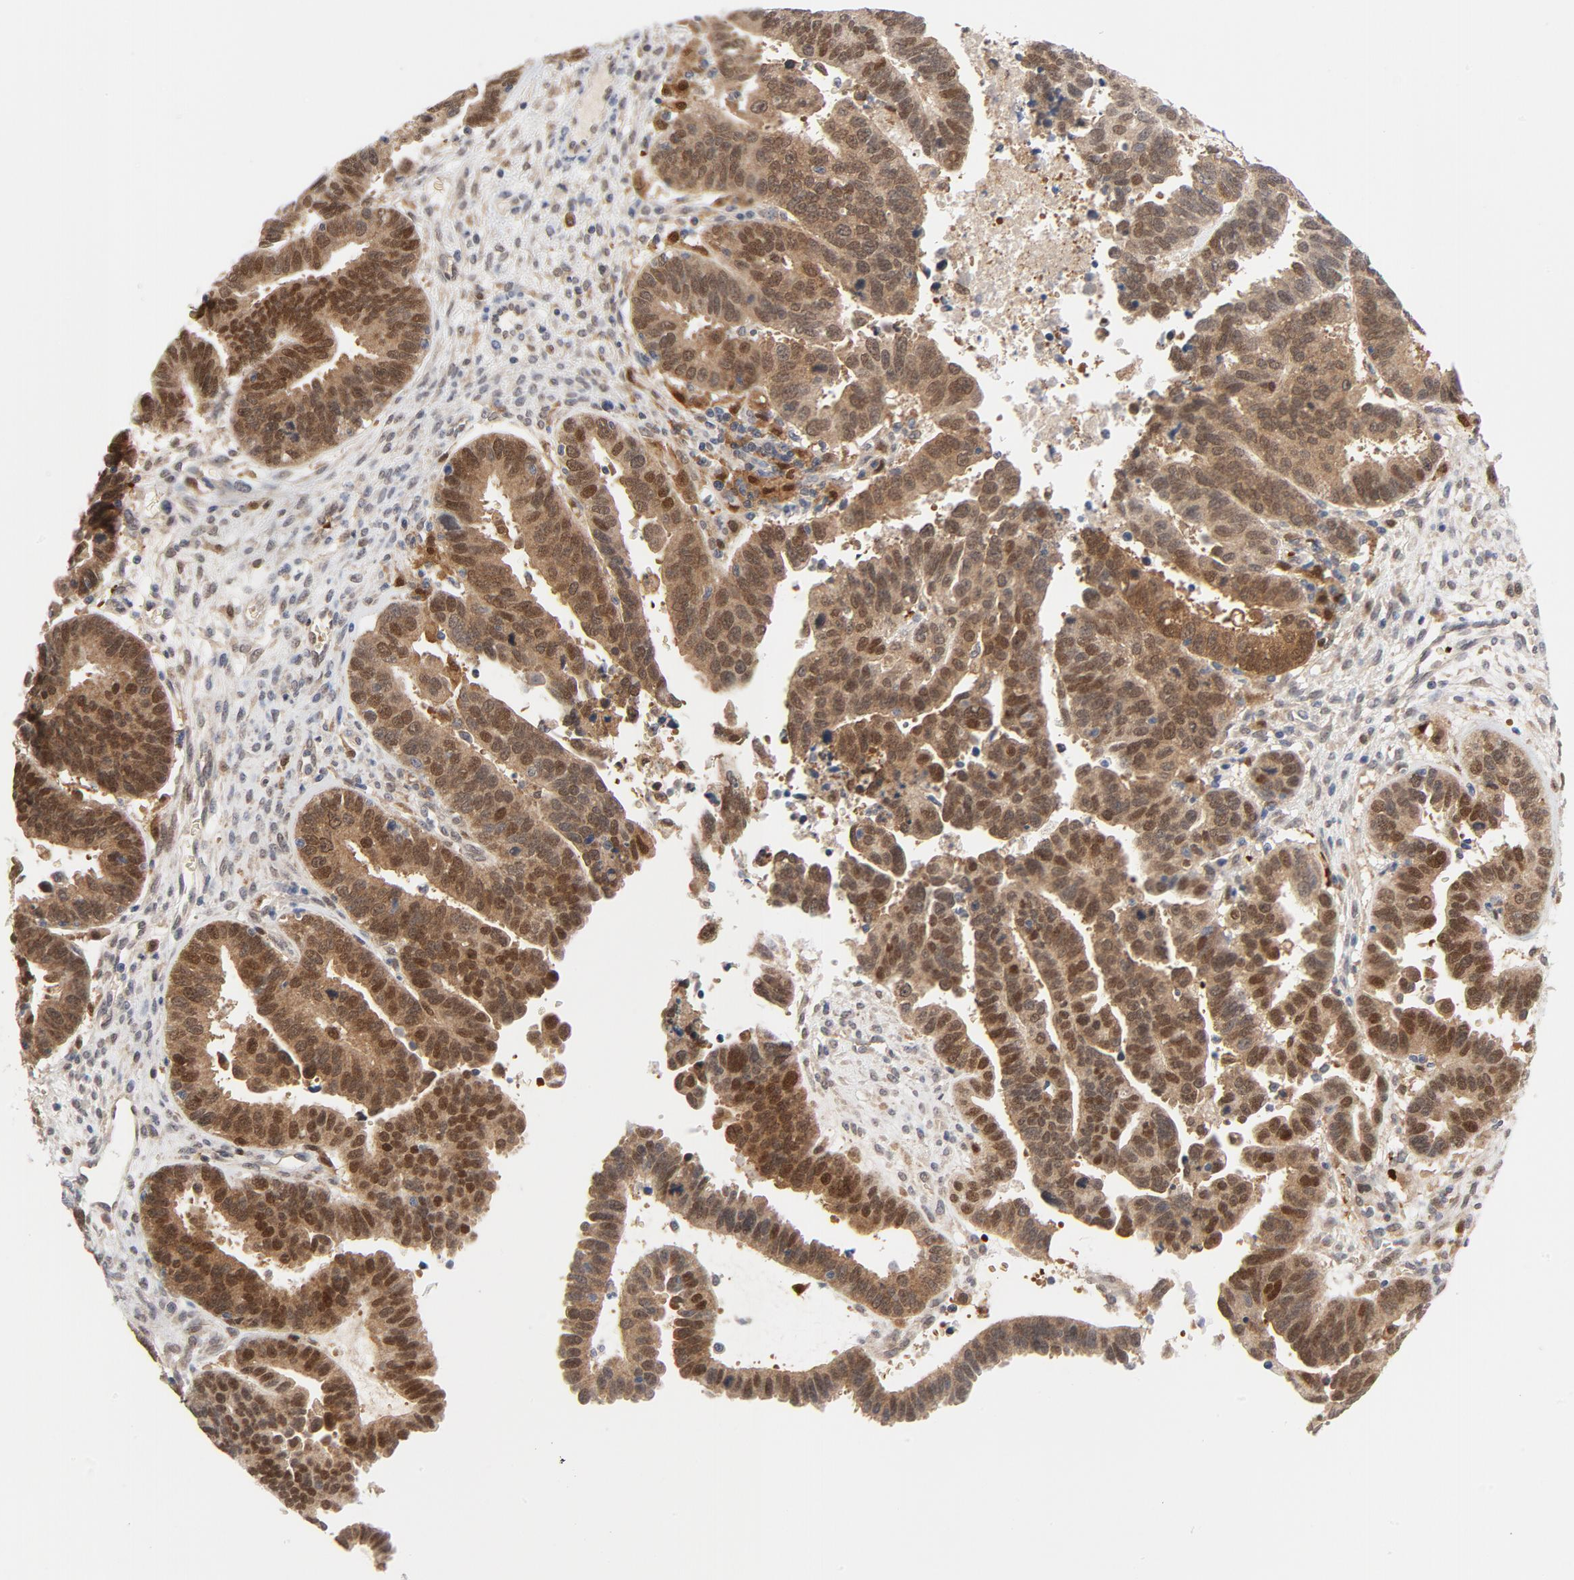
{"staining": {"intensity": "moderate", "quantity": ">75%", "location": "cytoplasmic/membranous"}, "tissue": "ovarian cancer", "cell_type": "Tumor cells", "image_type": "cancer", "snomed": [{"axis": "morphology", "description": "Carcinoma, endometroid"}, {"axis": "morphology", "description": "Cystadenocarcinoma, serous, NOS"}, {"axis": "topography", "description": "Ovary"}], "caption": "Immunohistochemical staining of human ovarian cancer (endometroid carcinoma) displays moderate cytoplasmic/membranous protein staining in approximately >75% of tumor cells.", "gene": "PRDX1", "patient": {"sex": "female", "age": 45}}